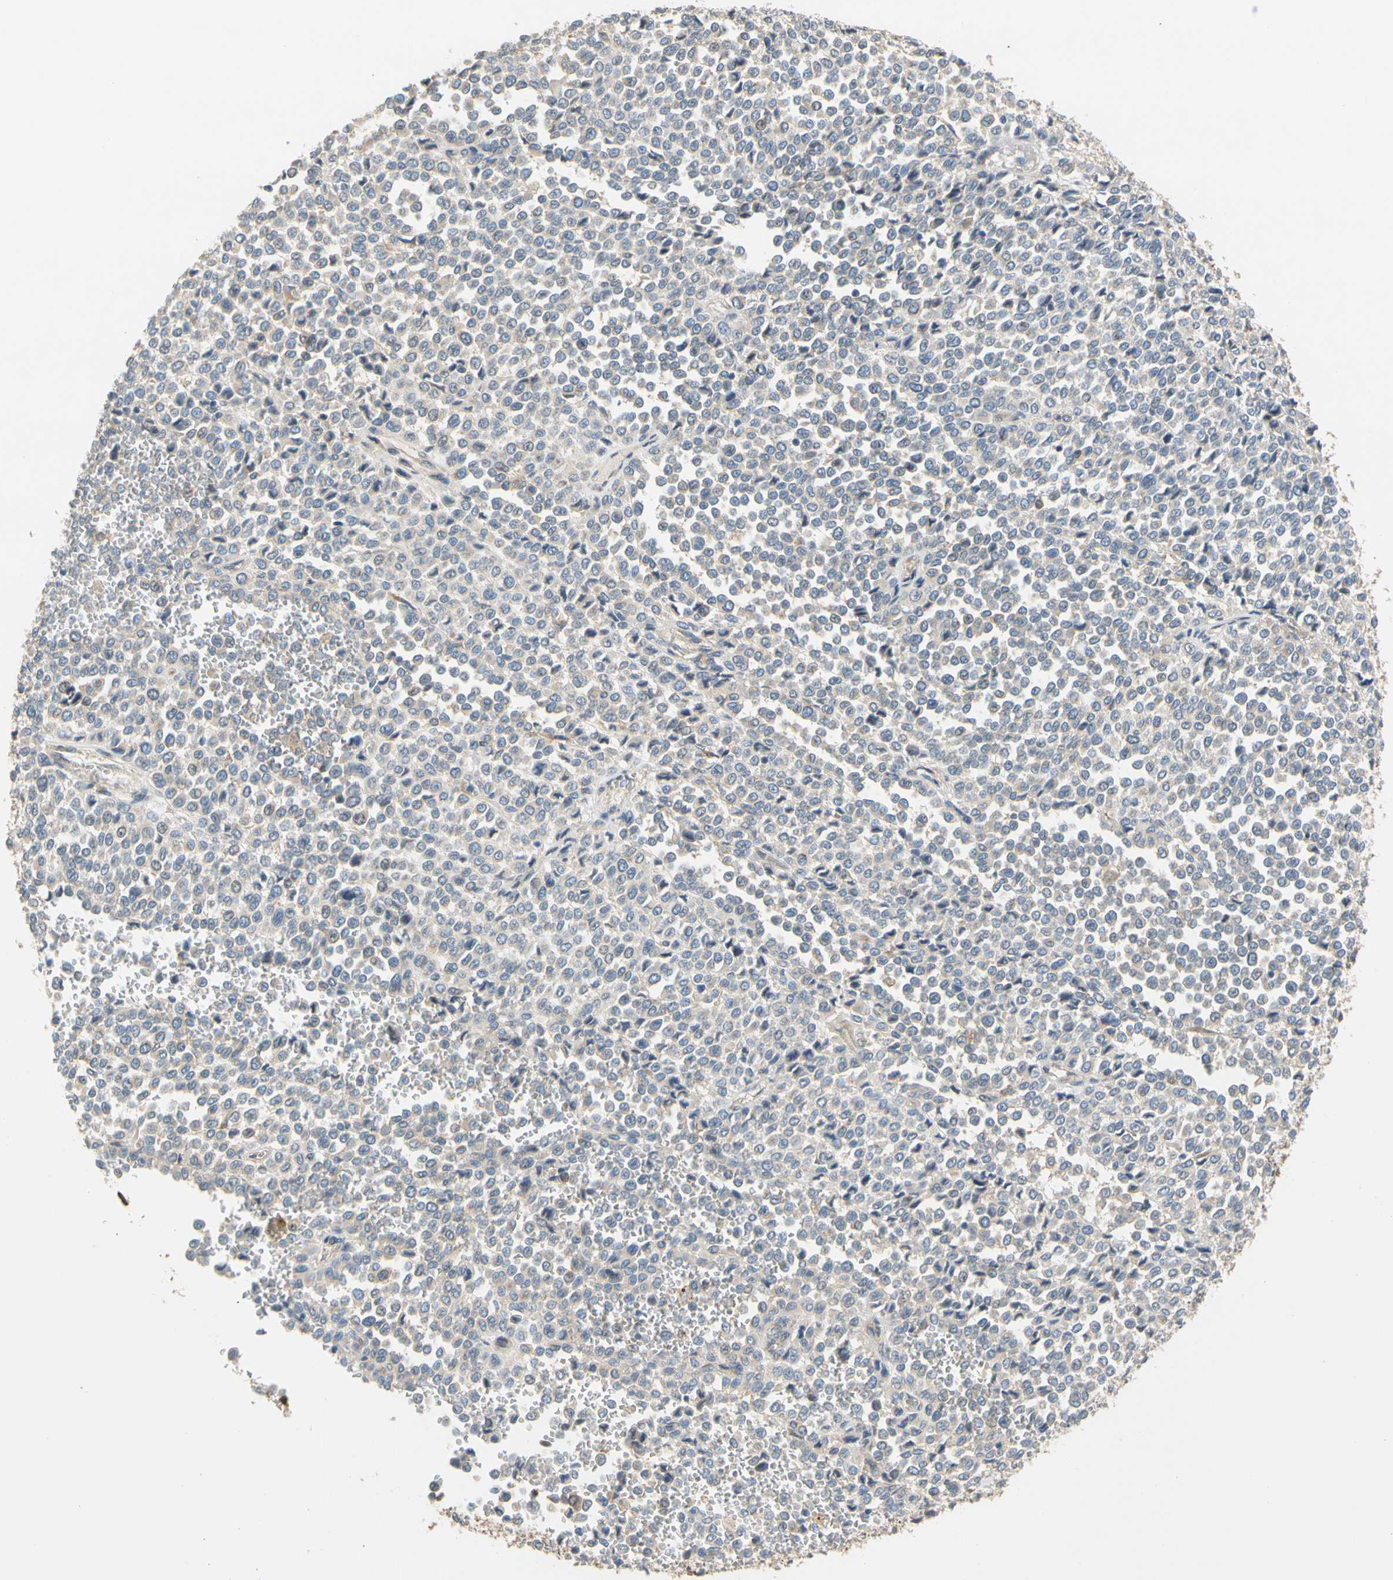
{"staining": {"intensity": "negative", "quantity": "none", "location": "none"}, "tissue": "melanoma", "cell_type": "Tumor cells", "image_type": "cancer", "snomed": [{"axis": "morphology", "description": "Malignant melanoma, Metastatic site"}, {"axis": "topography", "description": "Pancreas"}], "caption": "This is a histopathology image of immunohistochemistry staining of malignant melanoma (metastatic site), which shows no expression in tumor cells.", "gene": "GPSM2", "patient": {"sex": "female", "age": 30}}